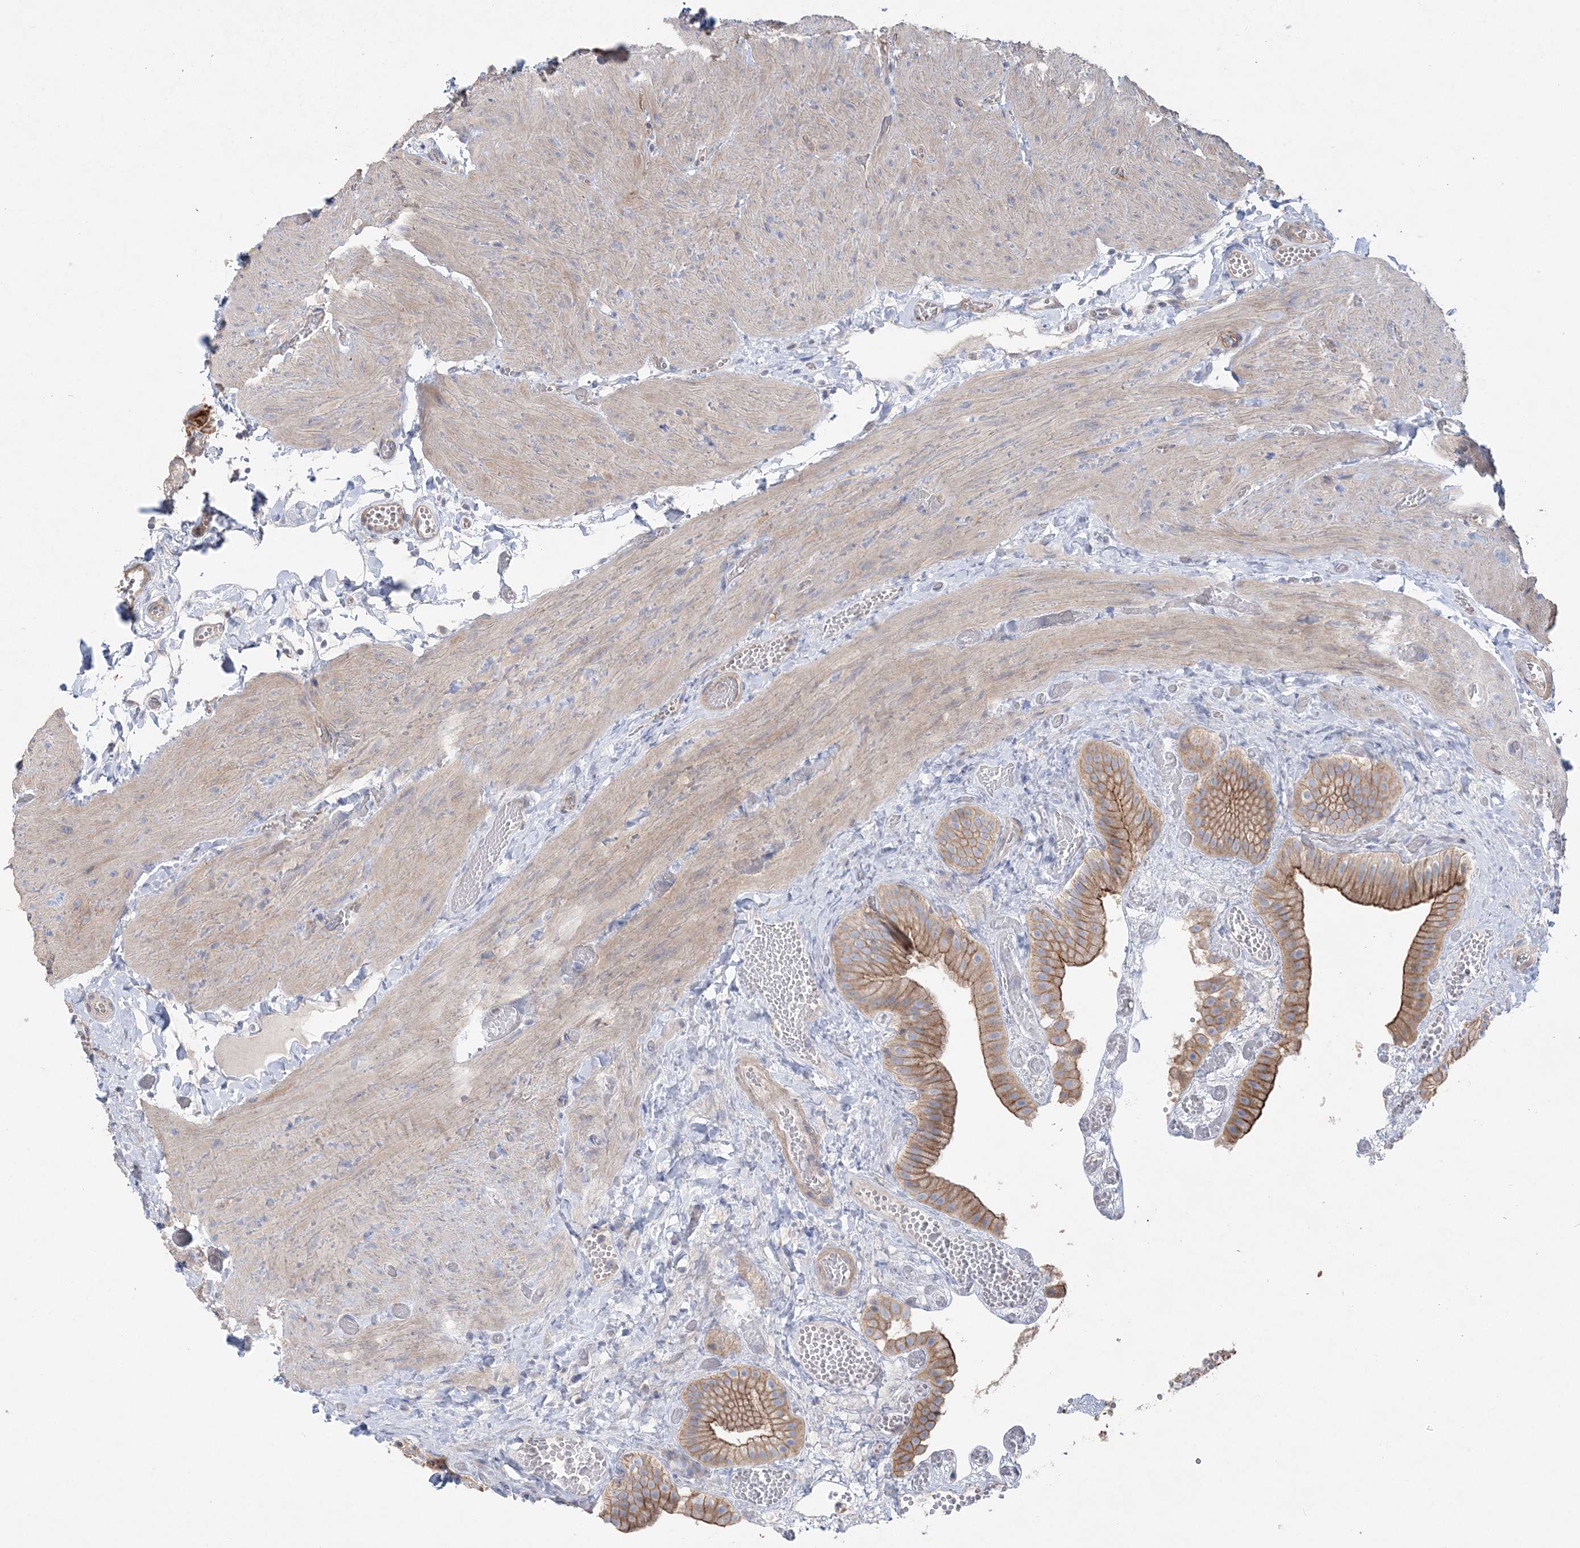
{"staining": {"intensity": "moderate", "quantity": ">75%", "location": "cytoplasmic/membranous"}, "tissue": "gallbladder", "cell_type": "Glandular cells", "image_type": "normal", "snomed": [{"axis": "morphology", "description": "Normal tissue, NOS"}, {"axis": "topography", "description": "Gallbladder"}], "caption": "Approximately >75% of glandular cells in normal gallbladder display moderate cytoplasmic/membranous protein expression as visualized by brown immunohistochemical staining.", "gene": "PIGC", "patient": {"sex": "female", "age": 64}}